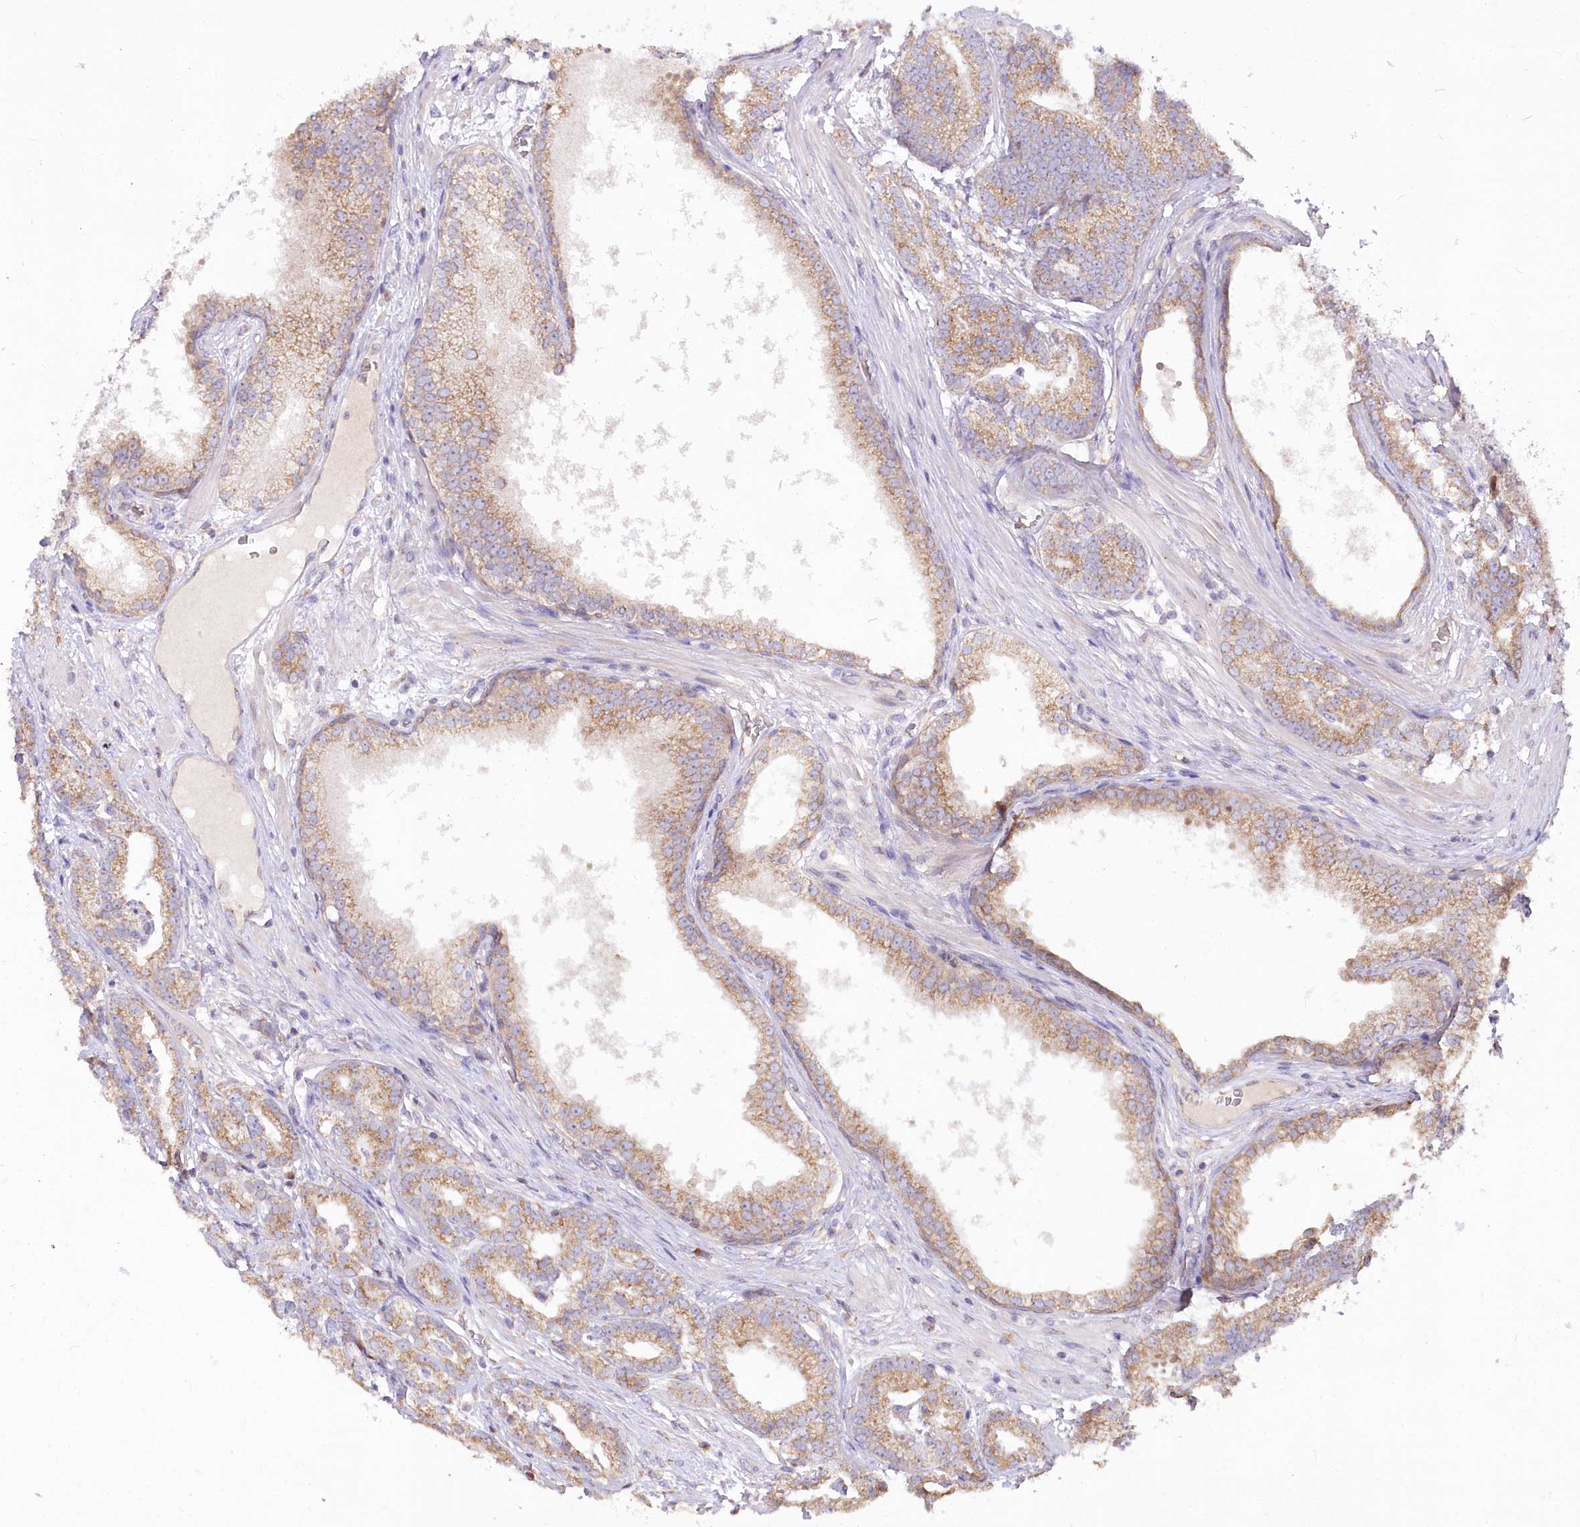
{"staining": {"intensity": "moderate", "quantity": "25%-75%", "location": "cytoplasmic/membranous"}, "tissue": "prostate cancer", "cell_type": "Tumor cells", "image_type": "cancer", "snomed": [{"axis": "morphology", "description": "Adenocarcinoma, High grade"}, {"axis": "topography", "description": "Prostate"}], "caption": "Human prostate cancer (adenocarcinoma (high-grade)) stained with a brown dye shows moderate cytoplasmic/membranous positive expression in approximately 25%-75% of tumor cells.", "gene": "STT3B", "patient": {"sex": "male", "age": 69}}